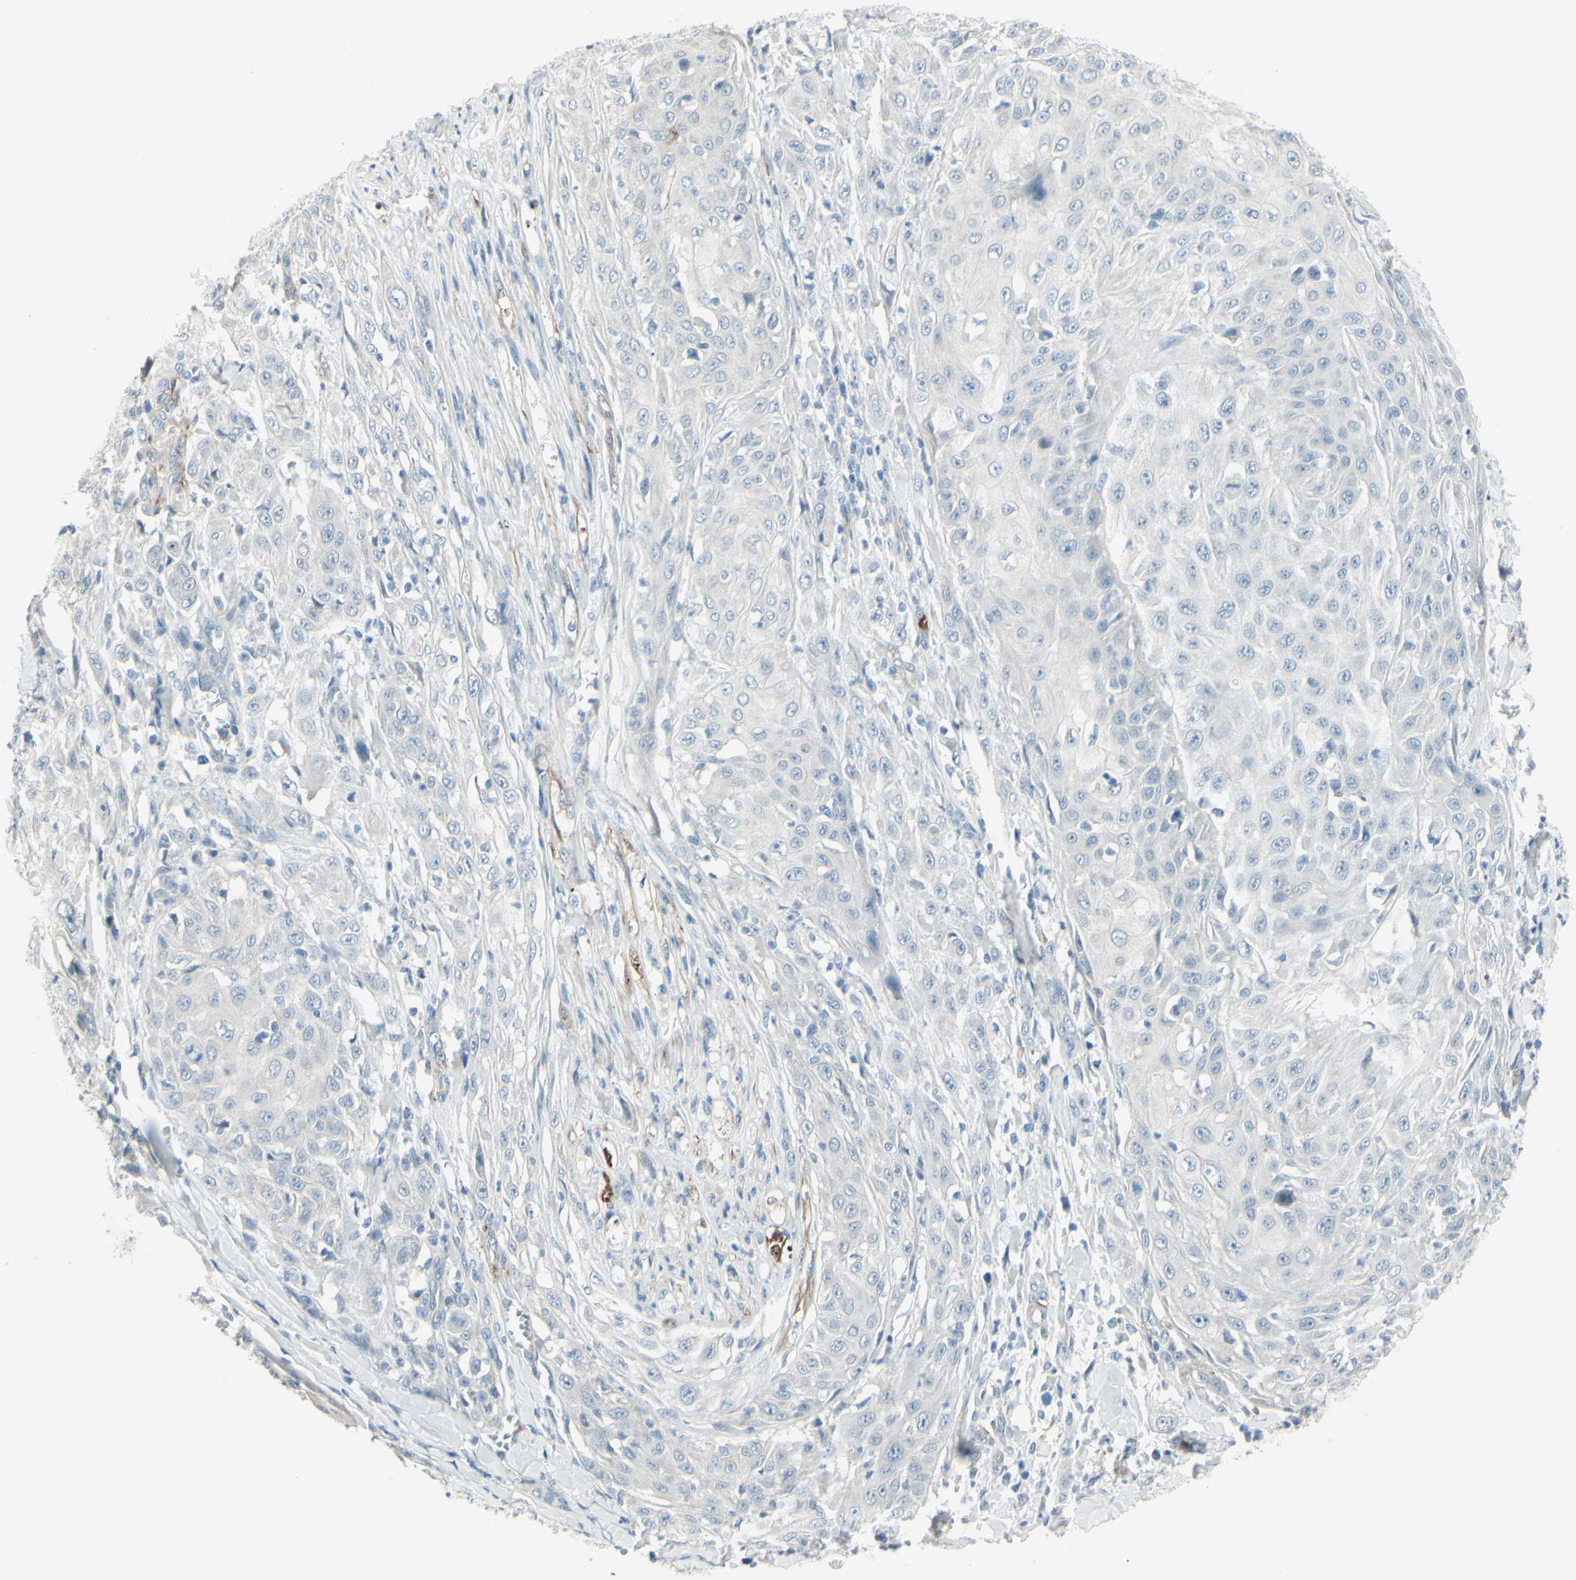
{"staining": {"intensity": "negative", "quantity": "none", "location": "none"}, "tissue": "skin cancer", "cell_type": "Tumor cells", "image_type": "cancer", "snomed": [{"axis": "morphology", "description": "Squamous cell carcinoma, NOS"}, {"axis": "morphology", "description": "Squamous cell carcinoma, metastatic, NOS"}, {"axis": "topography", "description": "Skin"}, {"axis": "topography", "description": "Lymph node"}], "caption": "The IHC micrograph has no significant expression in tumor cells of skin cancer (metastatic squamous cell carcinoma) tissue. The staining is performed using DAB (3,3'-diaminobenzidine) brown chromogen with nuclei counter-stained in using hematoxylin.", "gene": "GPR34", "patient": {"sex": "male", "age": 75}}